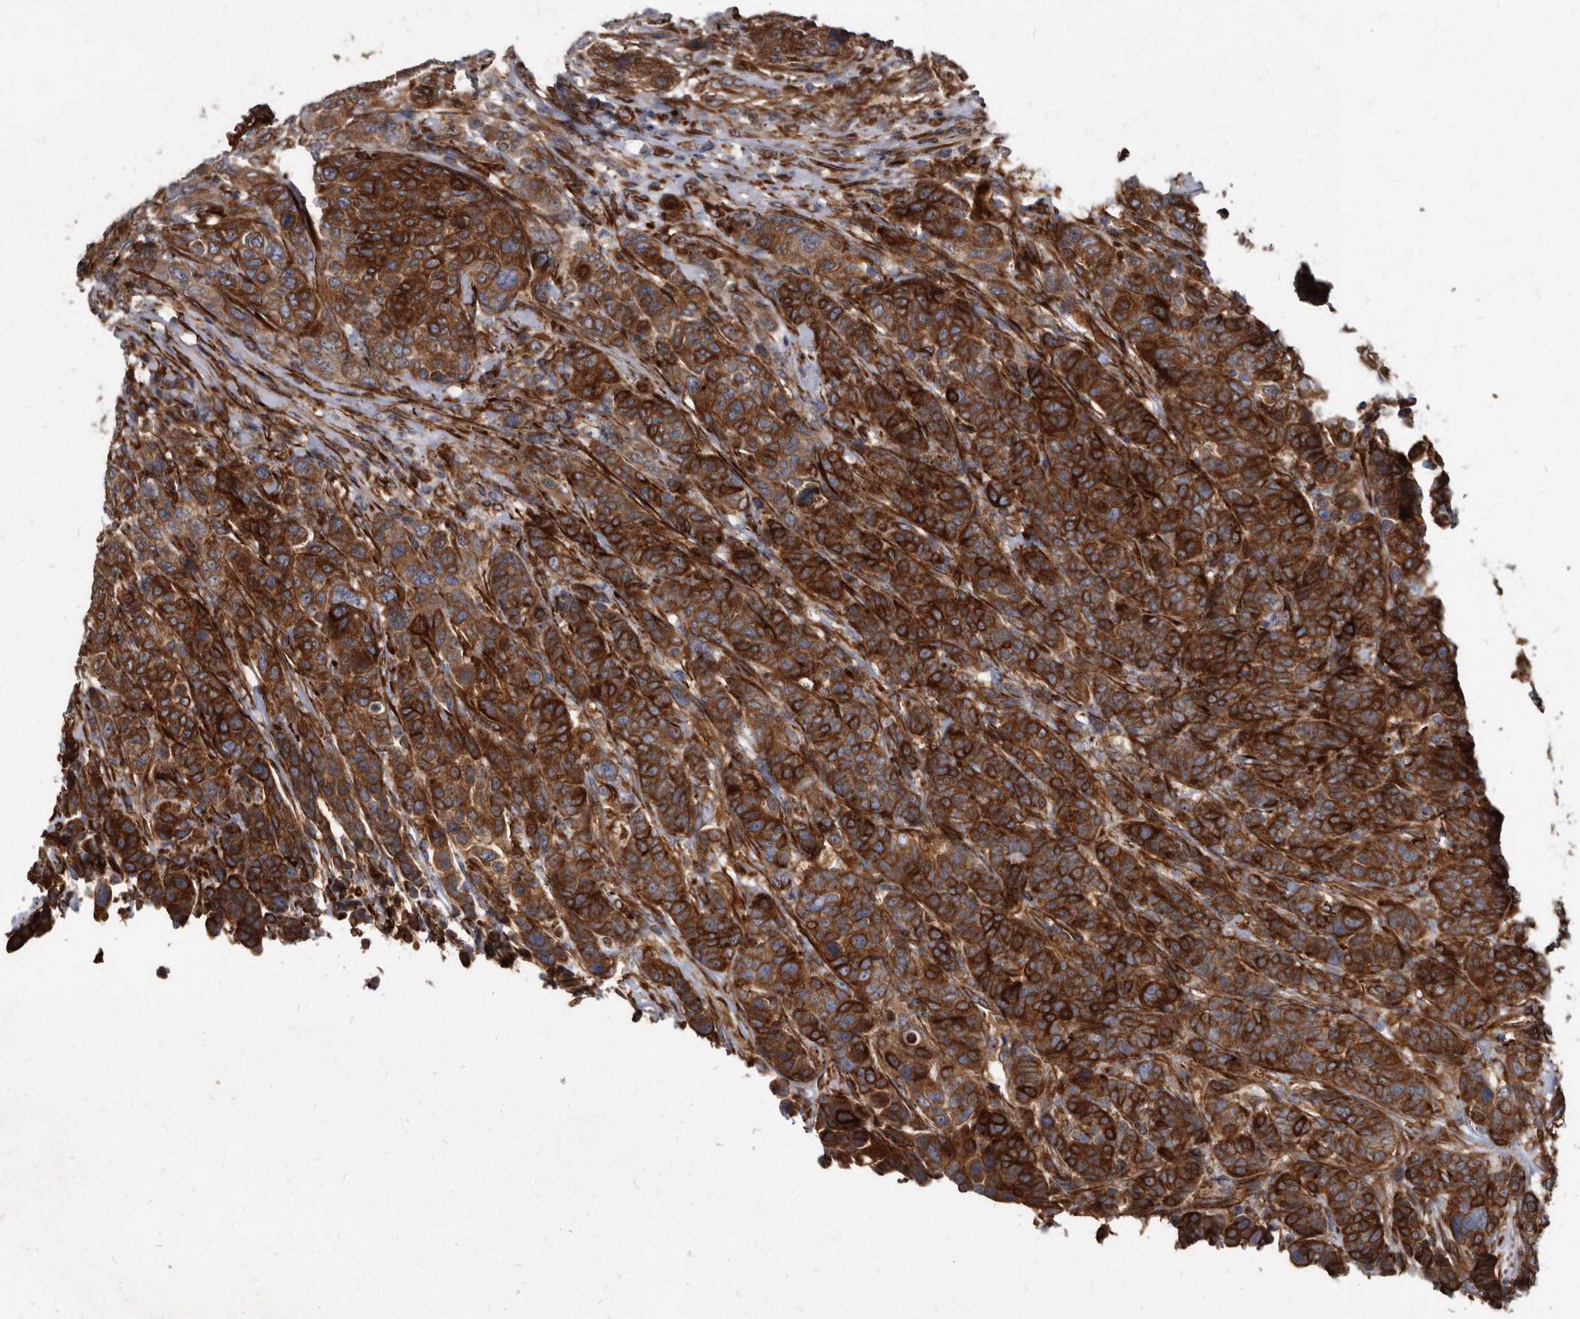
{"staining": {"intensity": "strong", "quantity": ">75%", "location": "cytoplasmic/membranous"}, "tissue": "breast cancer", "cell_type": "Tumor cells", "image_type": "cancer", "snomed": [{"axis": "morphology", "description": "Duct carcinoma"}, {"axis": "topography", "description": "Breast"}], "caption": "Breast cancer (infiltrating ductal carcinoma) stained with DAB (3,3'-diaminobenzidine) immunohistochemistry reveals high levels of strong cytoplasmic/membranous positivity in about >75% of tumor cells.", "gene": "KCTD20", "patient": {"sex": "female", "age": 37}}